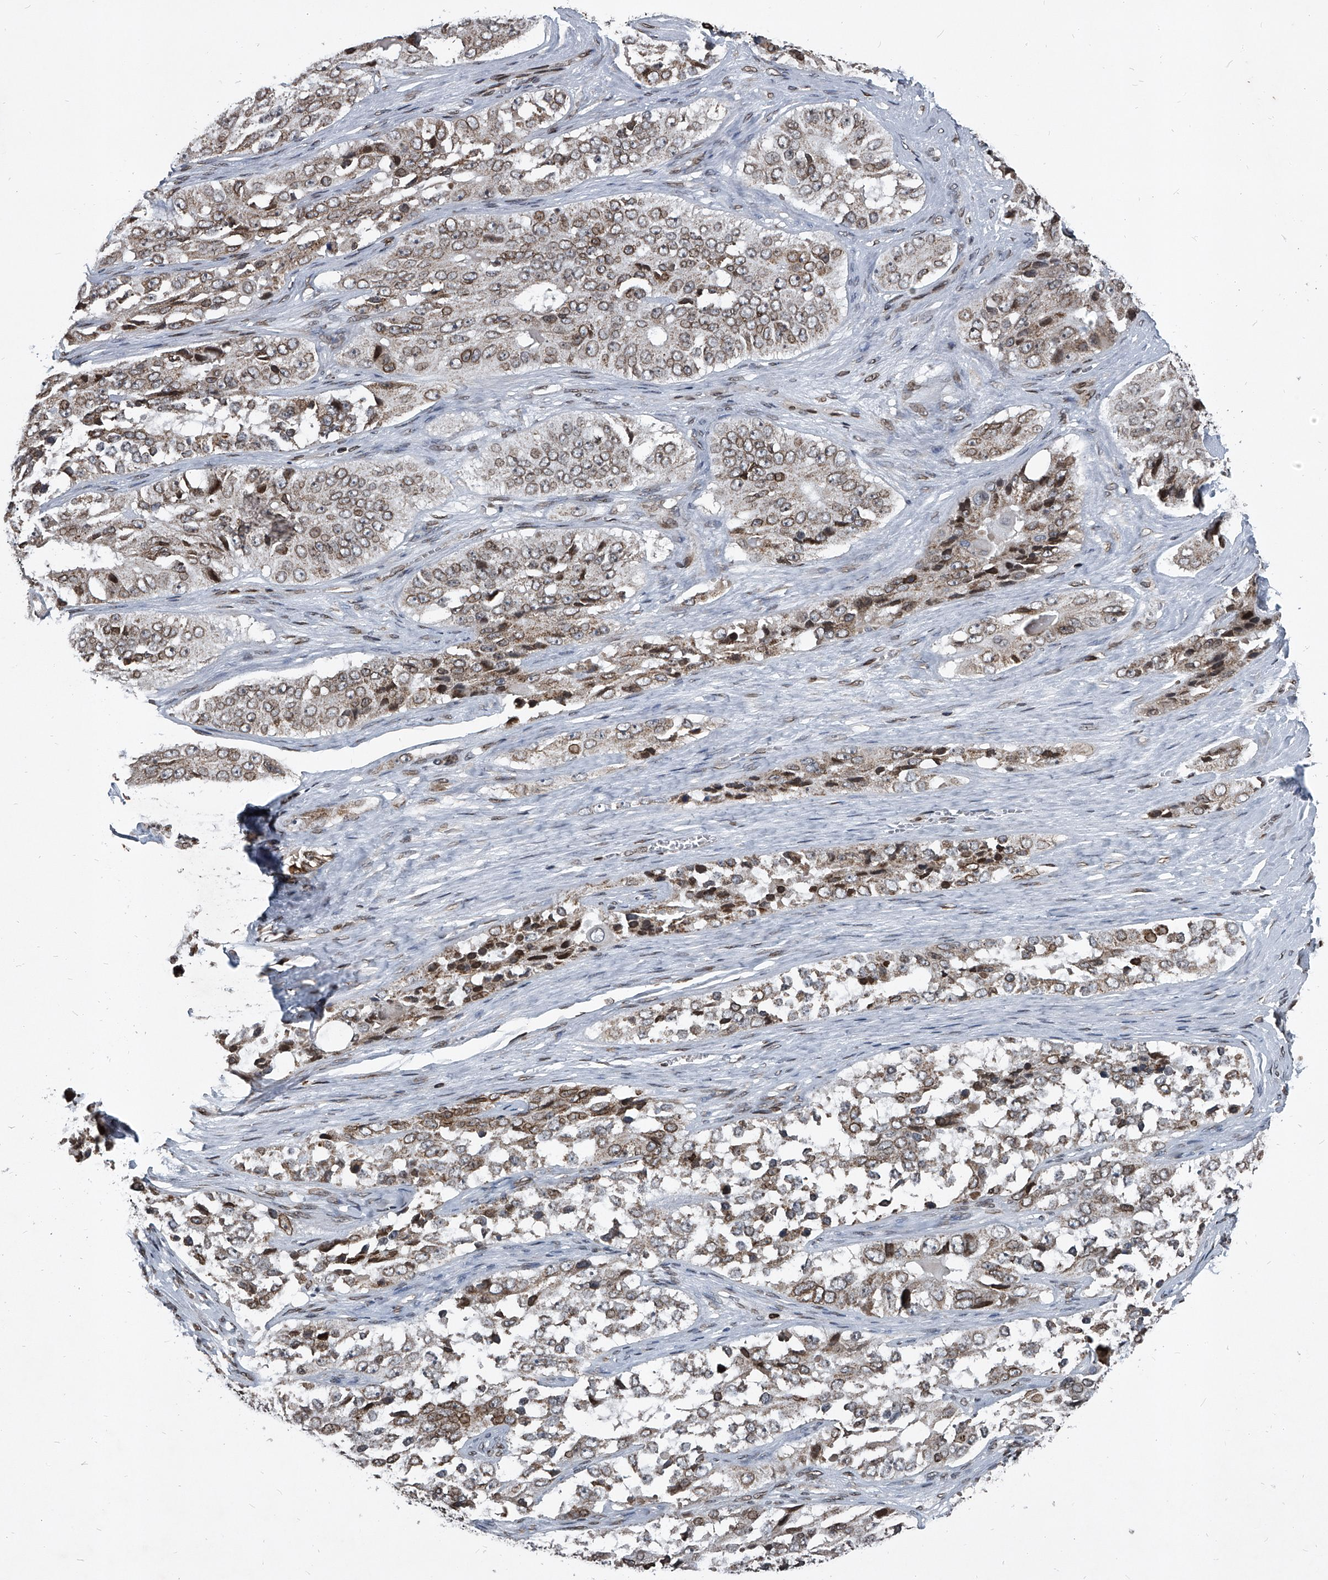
{"staining": {"intensity": "weak", "quantity": ">75%", "location": "cytoplasmic/membranous,nuclear"}, "tissue": "ovarian cancer", "cell_type": "Tumor cells", "image_type": "cancer", "snomed": [{"axis": "morphology", "description": "Carcinoma, endometroid"}, {"axis": "topography", "description": "Ovary"}], "caption": "The photomicrograph exhibits a brown stain indicating the presence of a protein in the cytoplasmic/membranous and nuclear of tumor cells in ovarian endometroid carcinoma. (DAB (3,3'-diaminobenzidine) IHC, brown staining for protein, blue staining for nuclei).", "gene": "PHF20", "patient": {"sex": "female", "age": 51}}